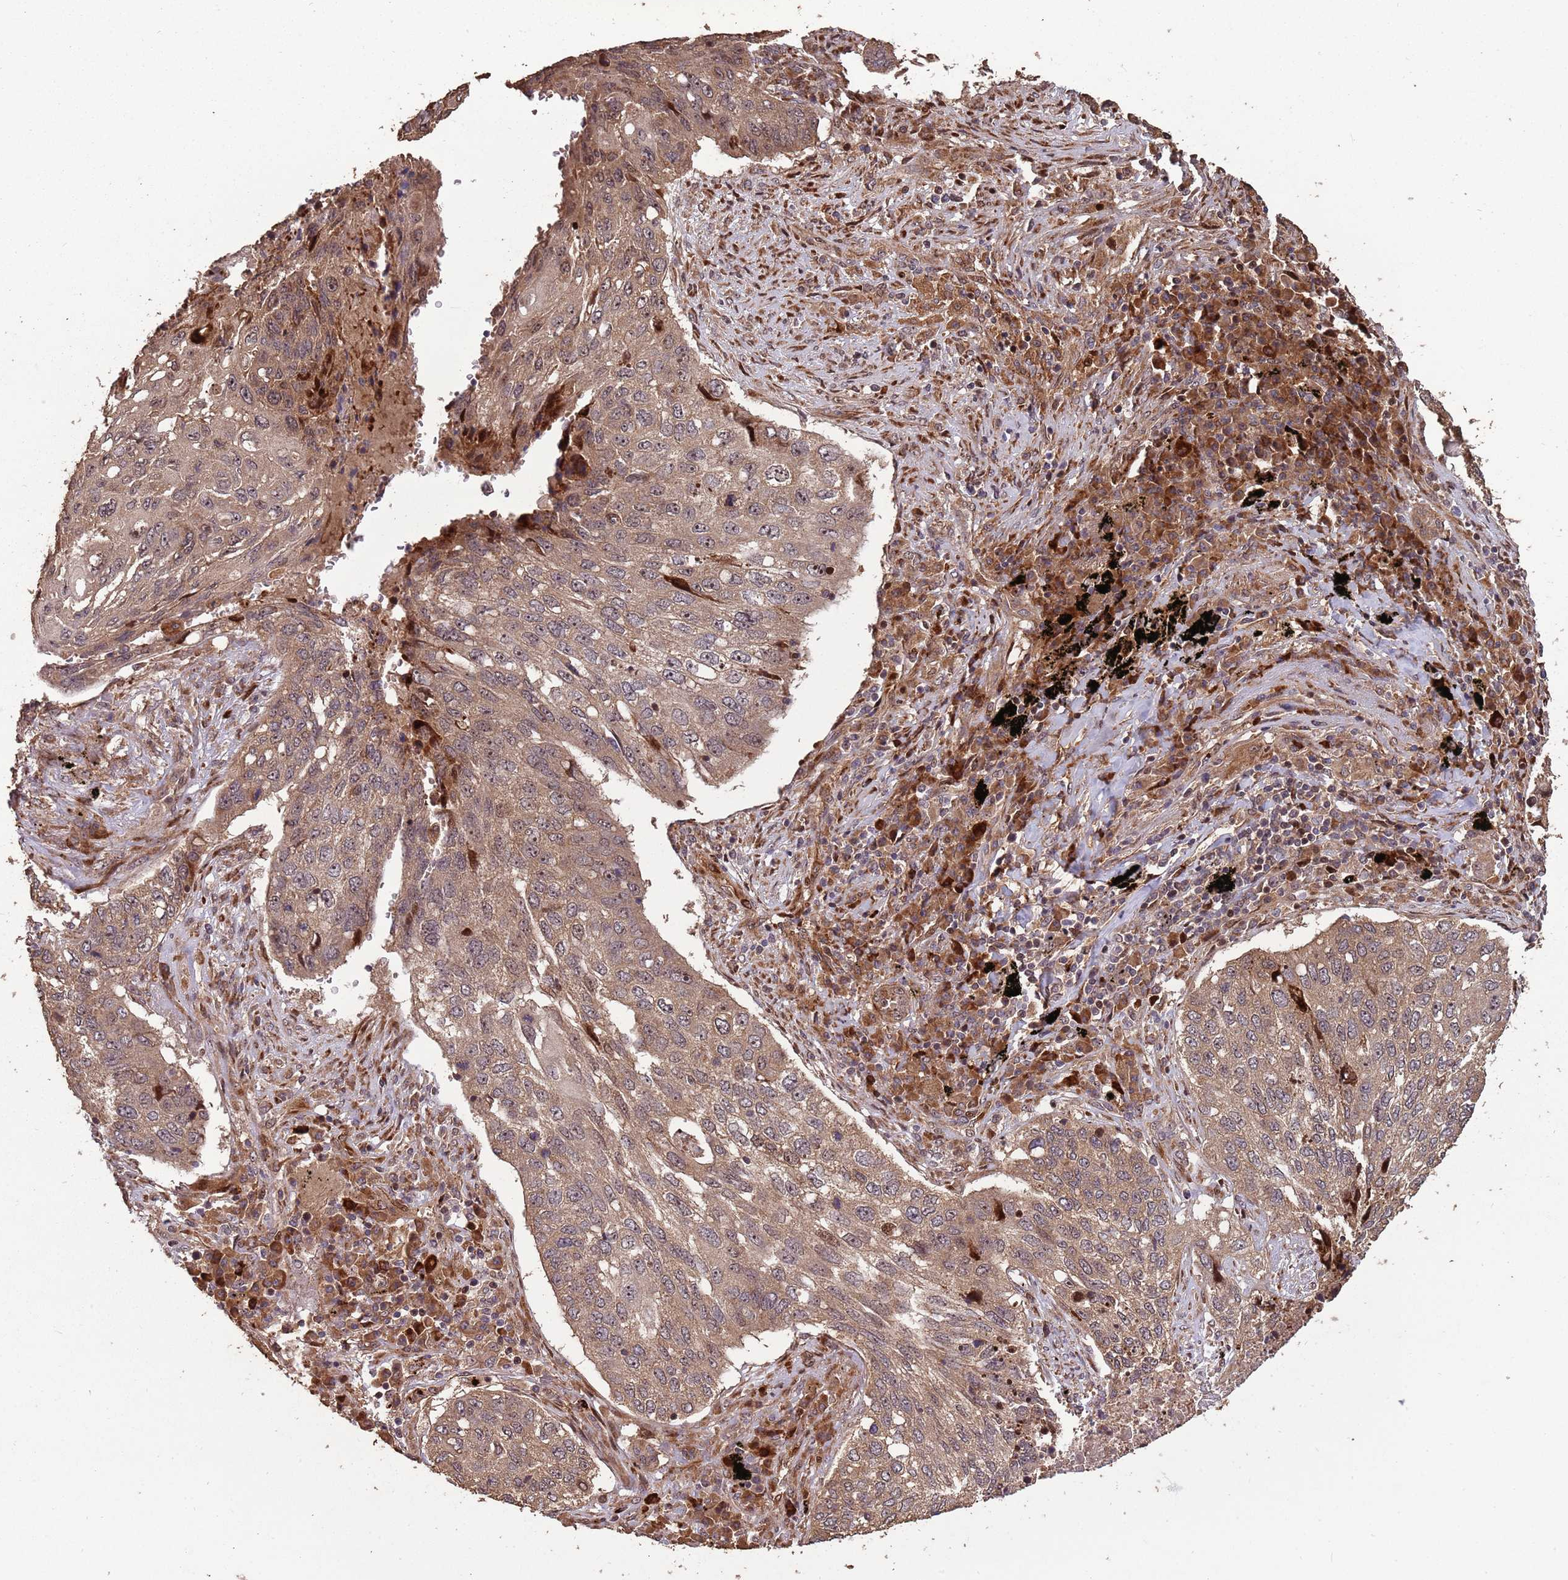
{"staining": {"intensity": "moderate", "quantity": ">75%", "location": "cytoplasmic/membranous"}, "tissue": "lung cancer", "cell_type": "Tumor cells", "image_type": "cancer", "snomed": [{"axis": "morphology", "description": "Squamous cell carcinoma, NOS"}, {"axis": "topography", "description": "Lung"}], "caption": "Approximately >75% of tumor cells in lung cancer demonstrate moderate cytoplasmic/membranous protein staining as visualized by brown immunohistochemical staining.", "gene": "ZNF428", "patient": {"sex": "female", "age": 63}}